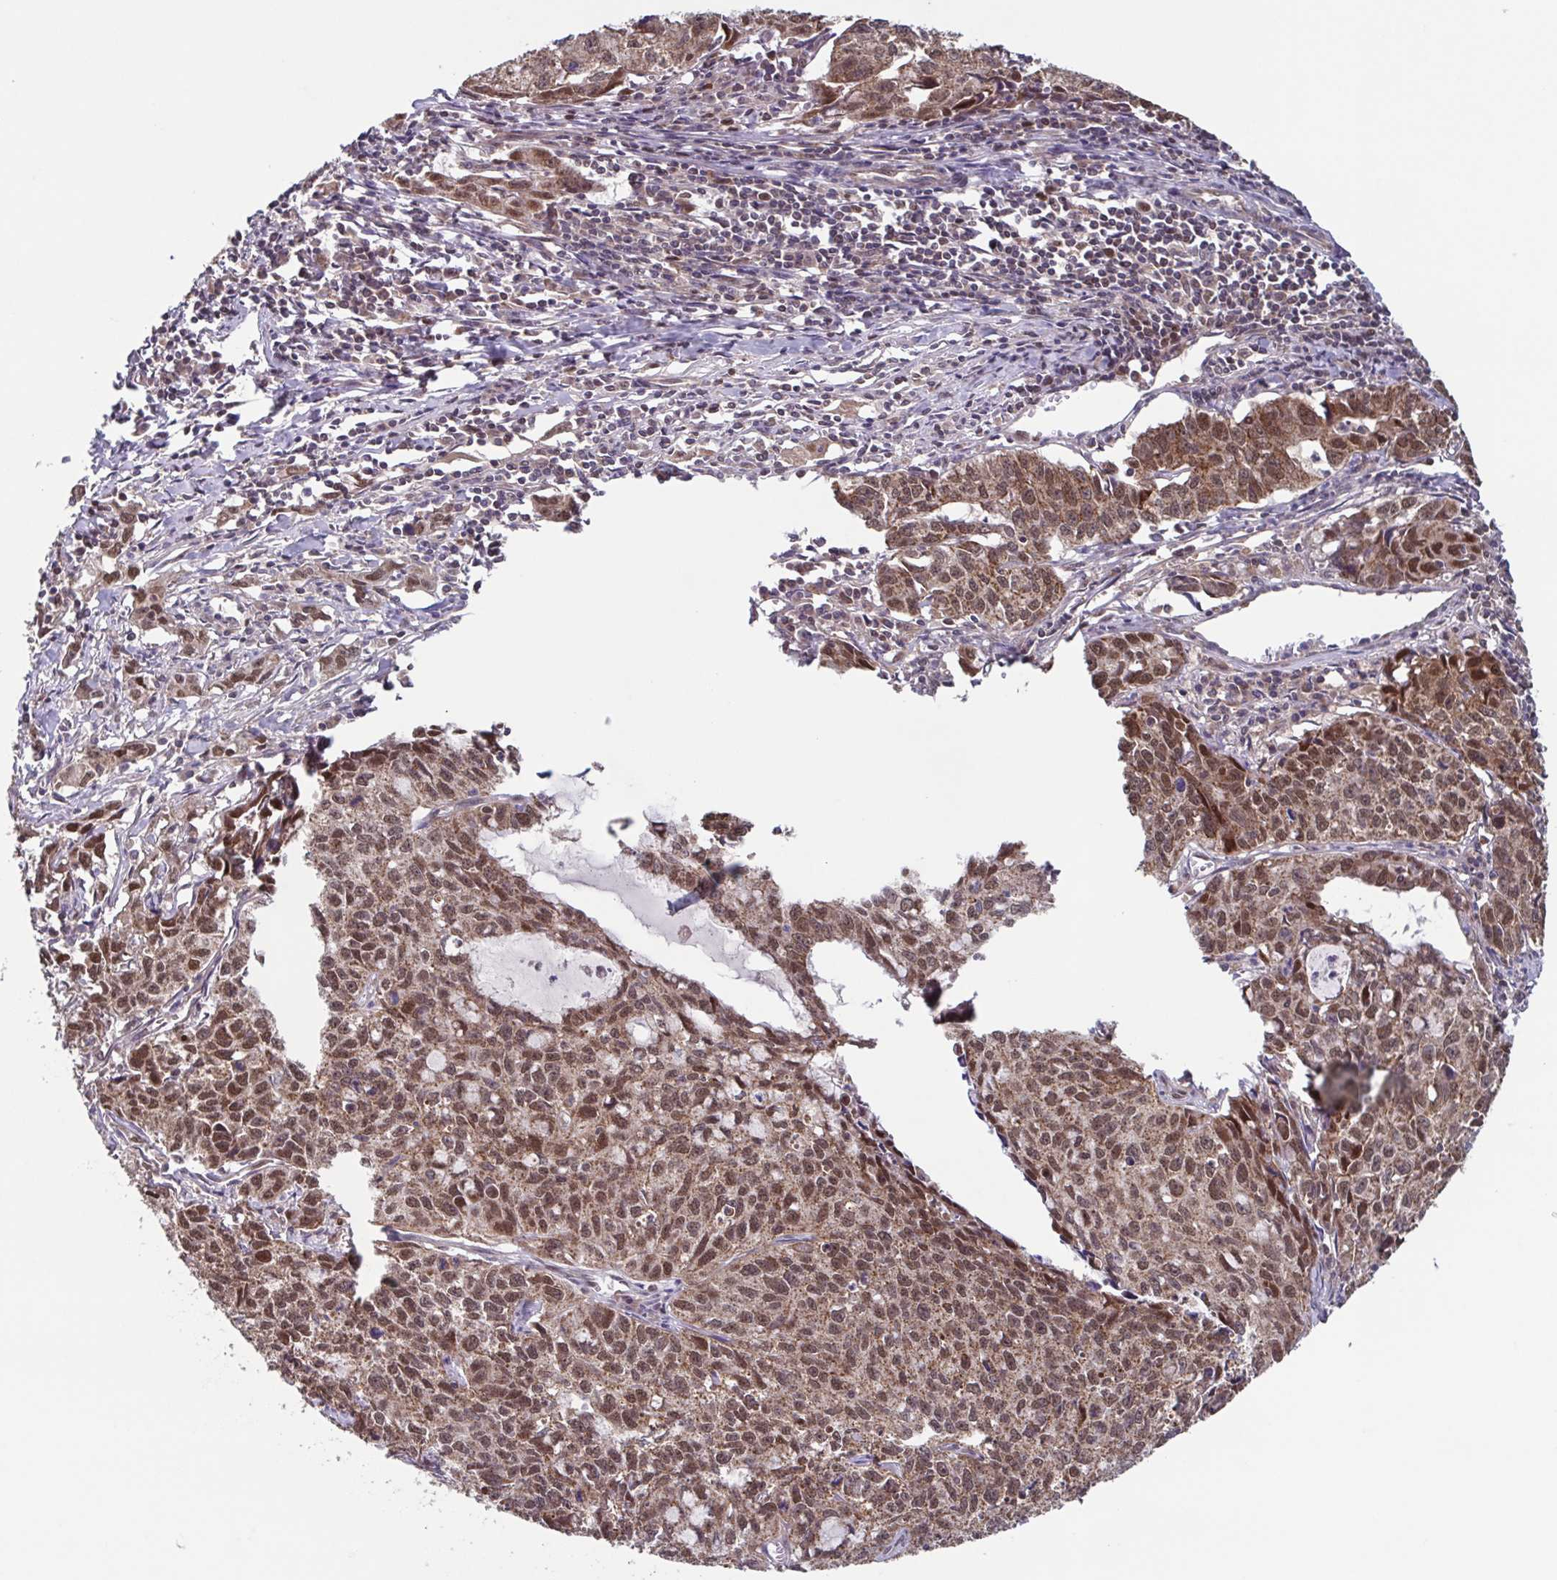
{"staining": {"intensity": "moderate", "quantity": ">75%", "location": "cytoplasmic/membranous,nuclear"}, "tissue": "cervical cancer", "cell_type": "Tumor cells", "image_type": "cancer", "snomed": [{"axis": "morphology", "description": "Squamous cell carcinoma, NOS"}, {"axis": "topography", "description": "Cervix"}], "caption": "Moderate cytoplasmic/membranous and nuclear positivity for a protein is identified in approximately >75% of tumor cells of cervical squamous cell carcinoma using immunohistochemistry.", "gene": "TTC19", "patient": {"sex": "female", "age": 28}}